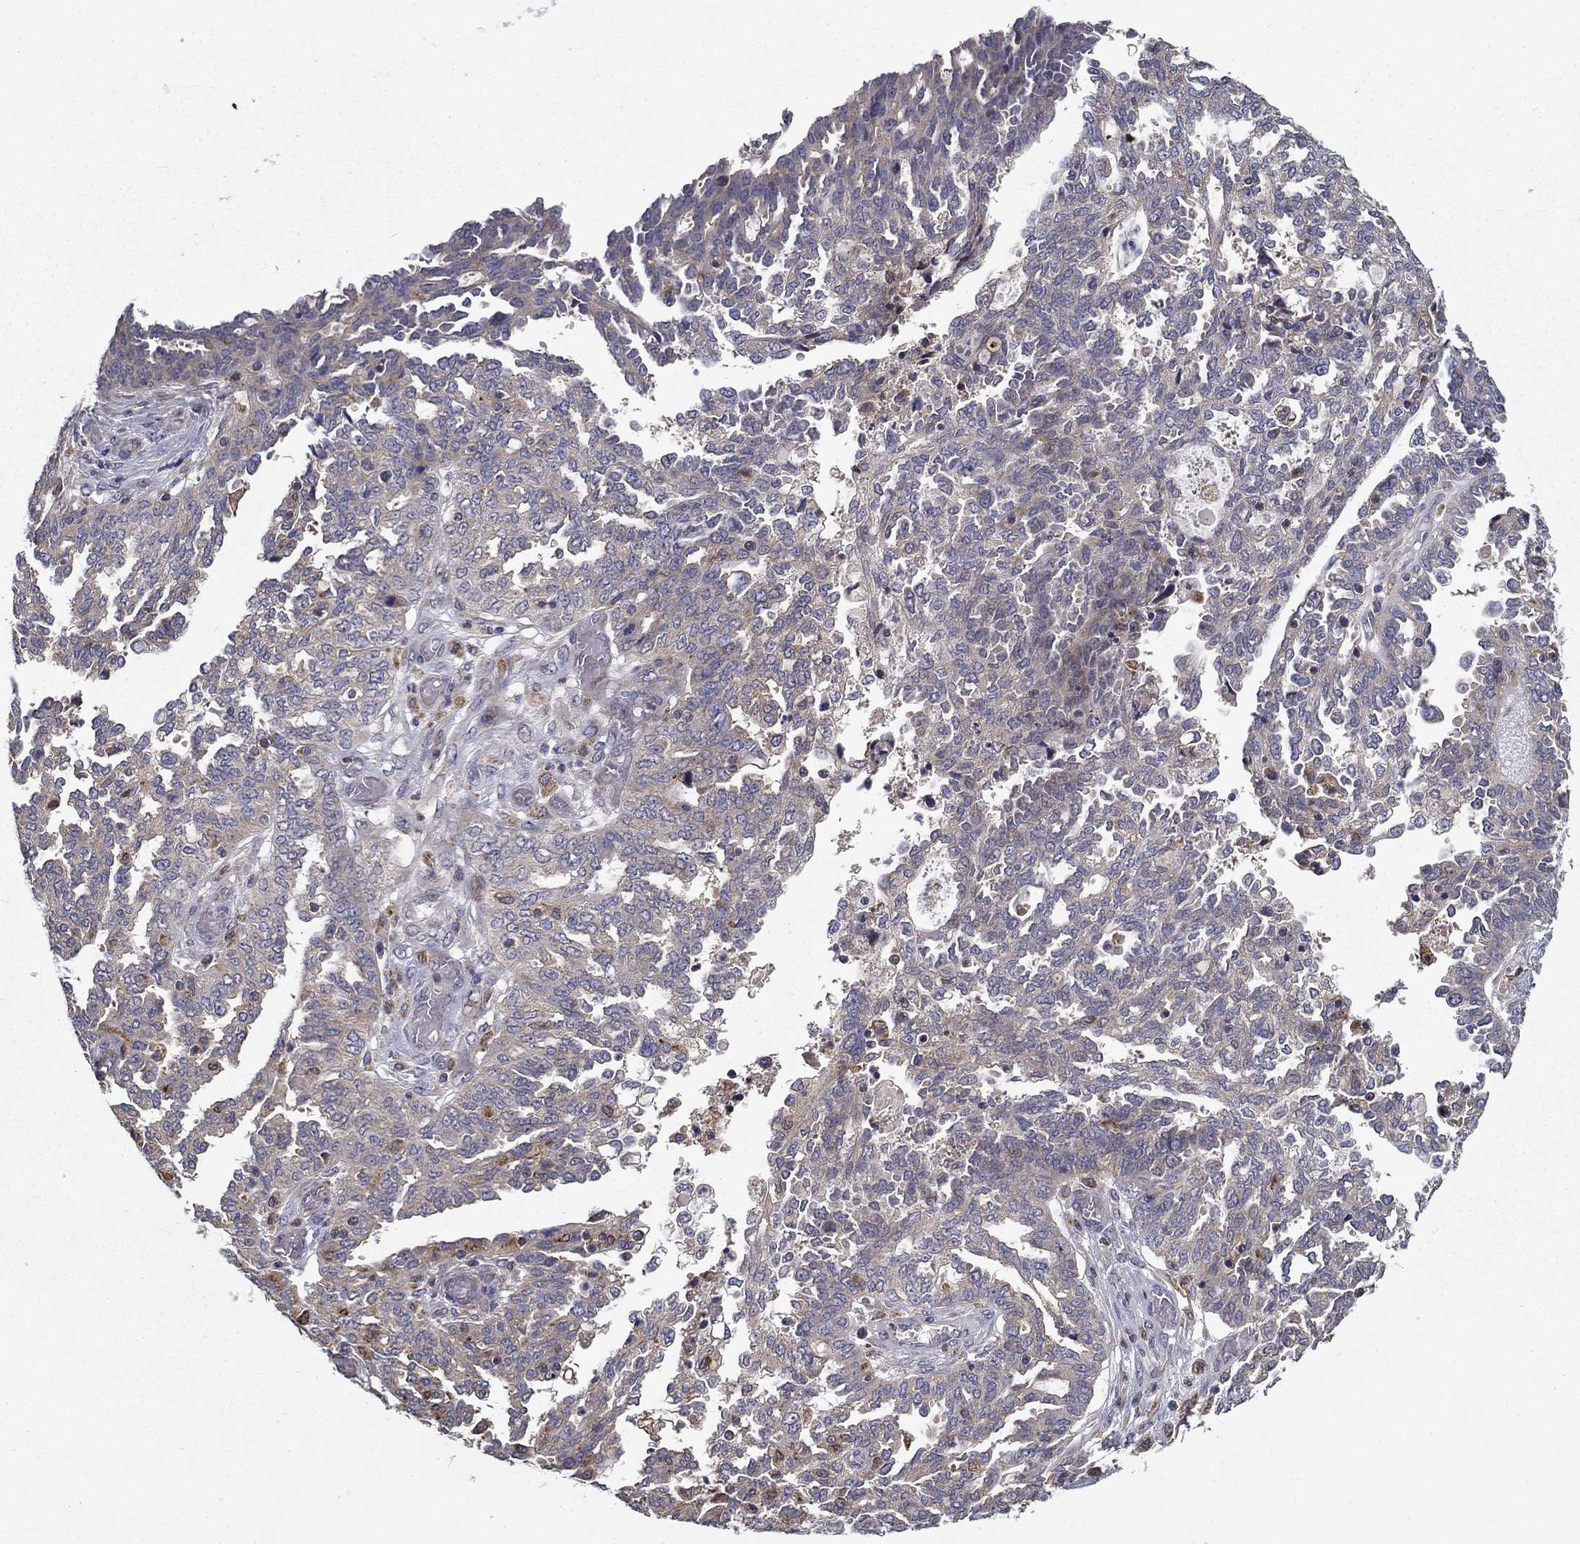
{"staining": {"intensity": "negative", "quantity": "none", "location": "none"}, "tissue": "ovarian cancer", "cell_type": "Tumor cells", "image_type": "cancer", "snomed": [{"axis": "morphology", "description": "Cystadenocarcinoma, serous, NOS"}, {"axis": "topography", "description": "Ovary"}], "caption": "This is an immunohistochemistry (IHC) histopathology image of ovarian cancer (serous cystadenocarcinoma). There is no positivity in tumor cells.", "gene": "ALDH4A1", "patient": {"sex": "female", "age": 67}}